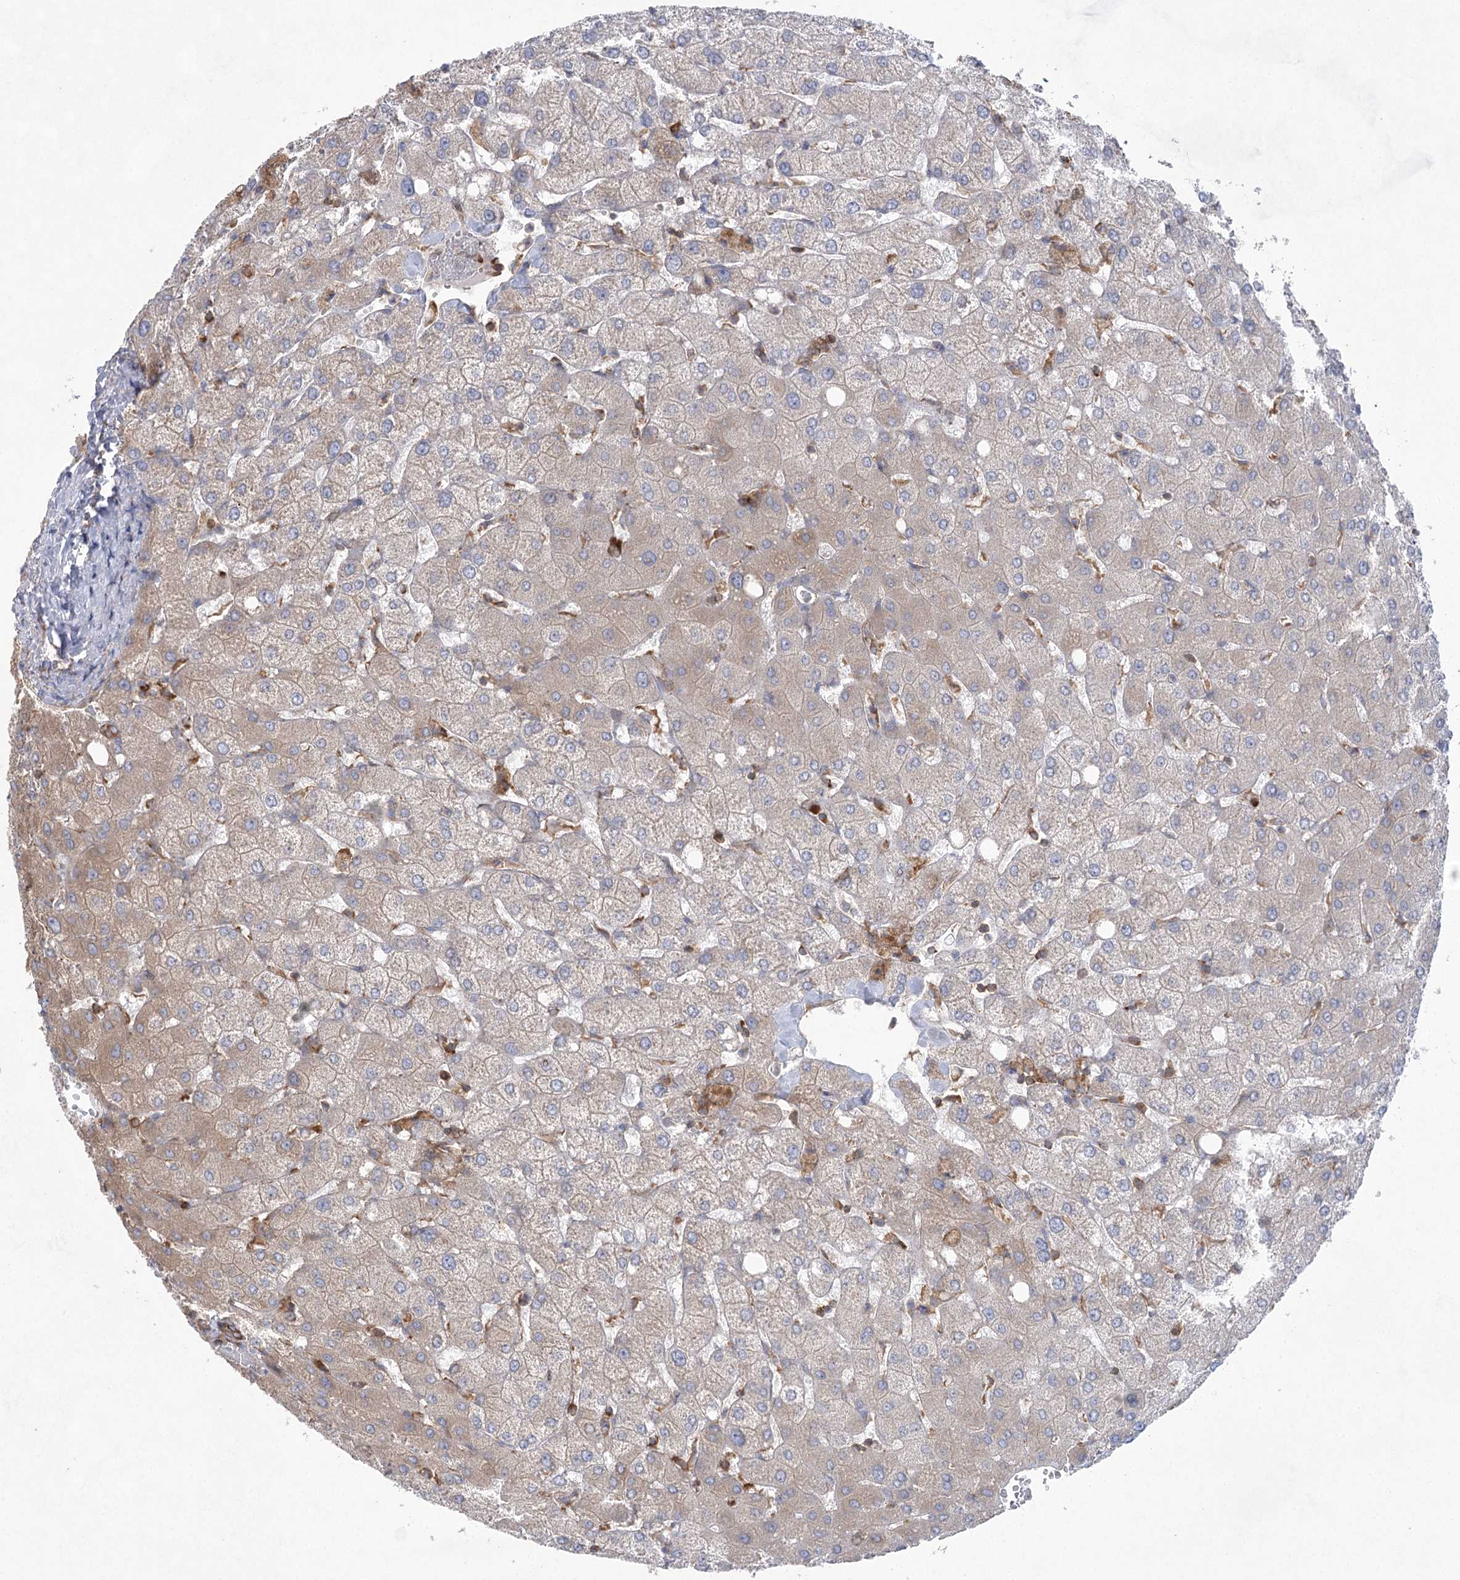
{"staining": {"intensity": "negative", "quantity": "none", "location": "none"}, "tissue": "liver", "cell_type": "Cholangiocytes", "image_type": "normal", "snomed": [{"axis": "morphology", "description": "Normal tissue, NOS"}, {"axis": "topography", "description": "Liver"}], "caption": "Human liver stained for a protein using IHC shows no staining in cholangiocytes.", "gene": "EIF3A", "patient": {"sex": "female", "age": 54}}